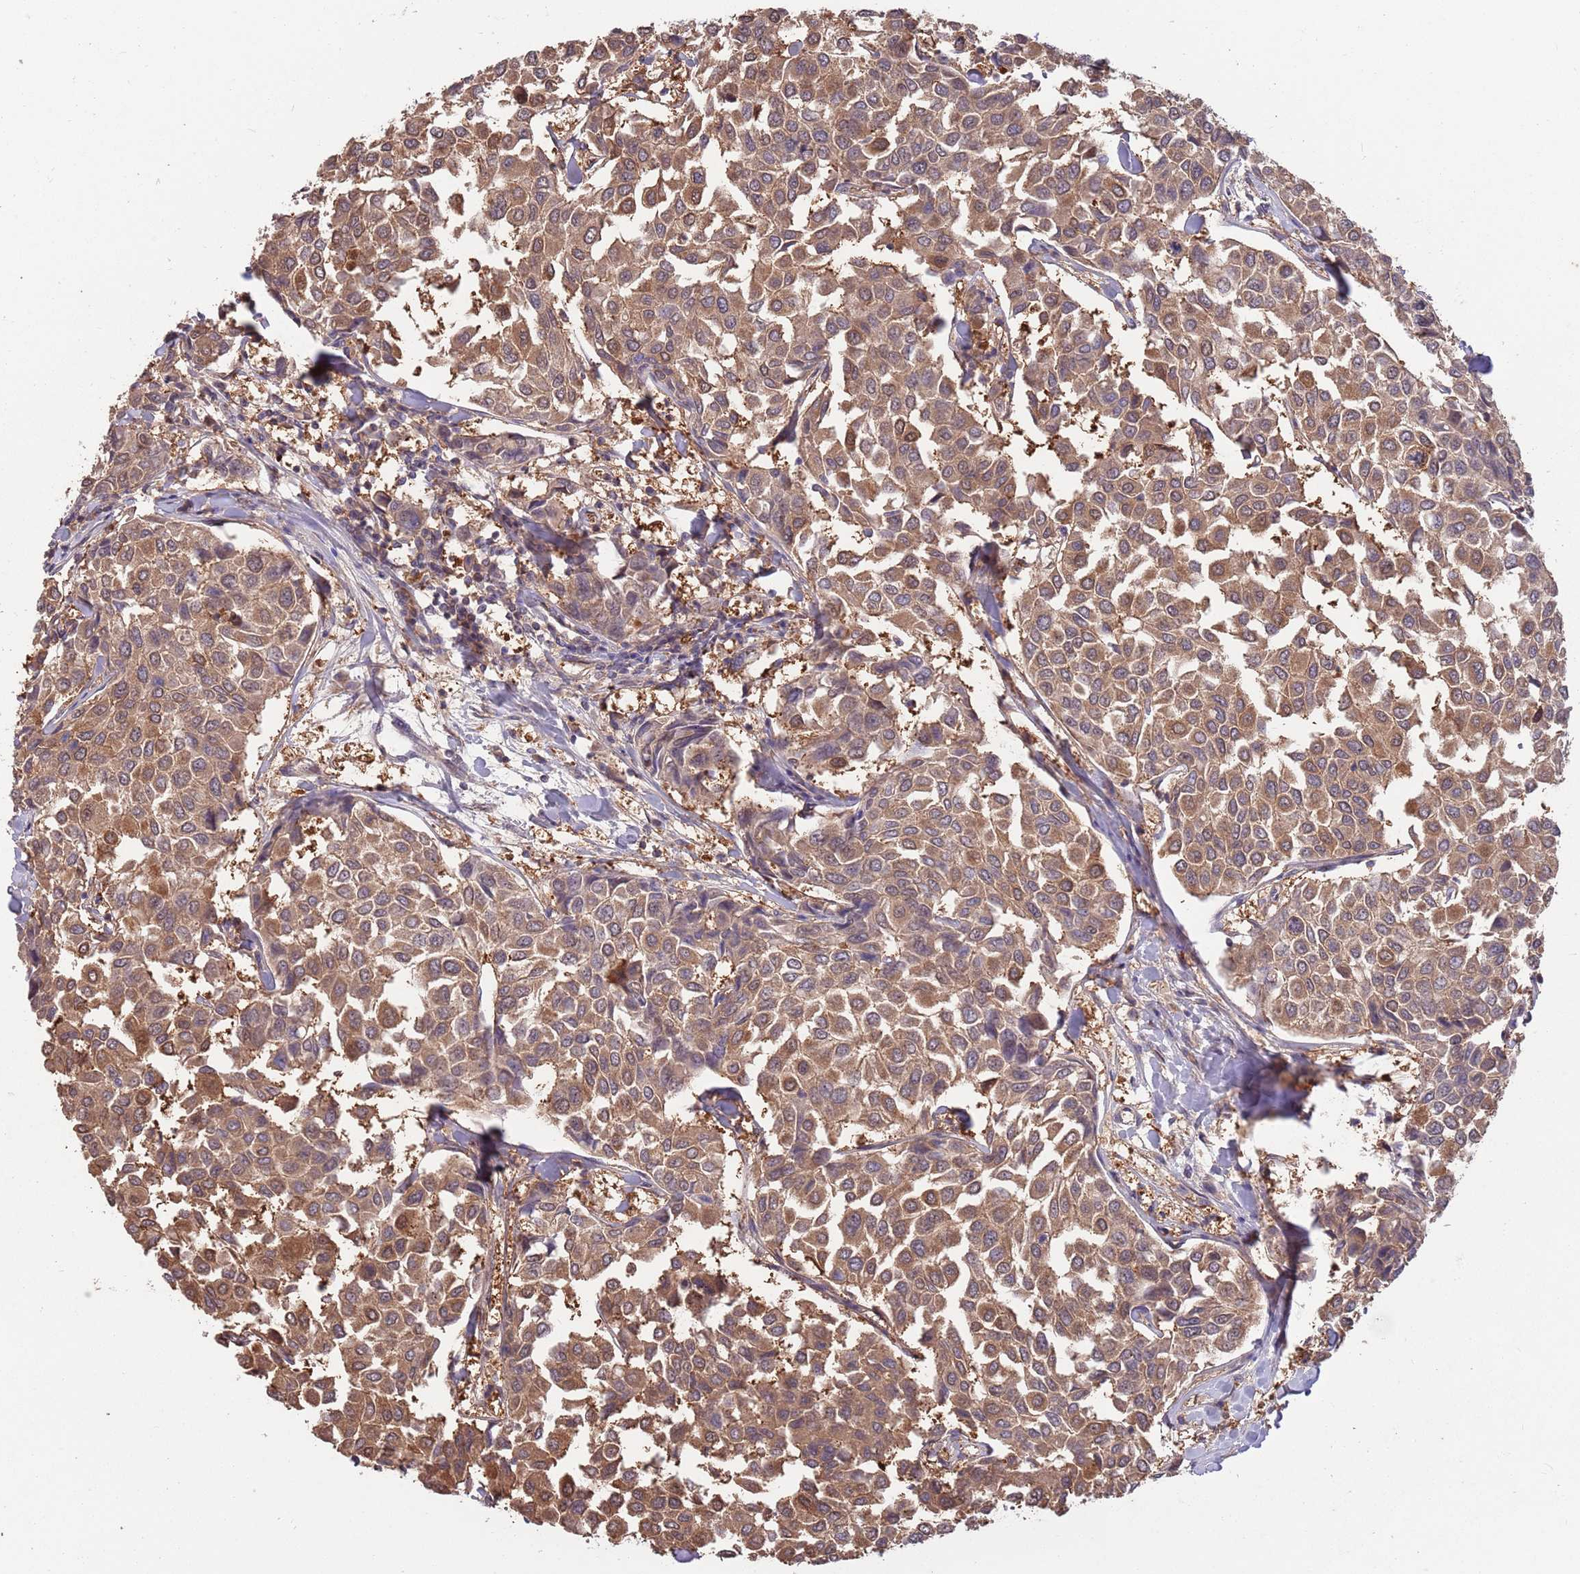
{"staining": {"intensity": "moderate", "quantity": ">75%", "location": "cytoplasmic/membranous"}, "tissue": "breast cancer", "cell_type": "Tumor cells", "image_type": "cancer", "snomed": [{"axis": "morphology", "description": "Duct carcinoma"}, {"axis": "topography", "description": "Breast"}], "caption": "The immunohistochemical stain highlights moderate cytoplasmic/membranous expression in tumor cells of infiltrating ductal carcinoma (breast) tissue.", "gene": "SALL1", "patient": {"sex": "female", "age": 55}}